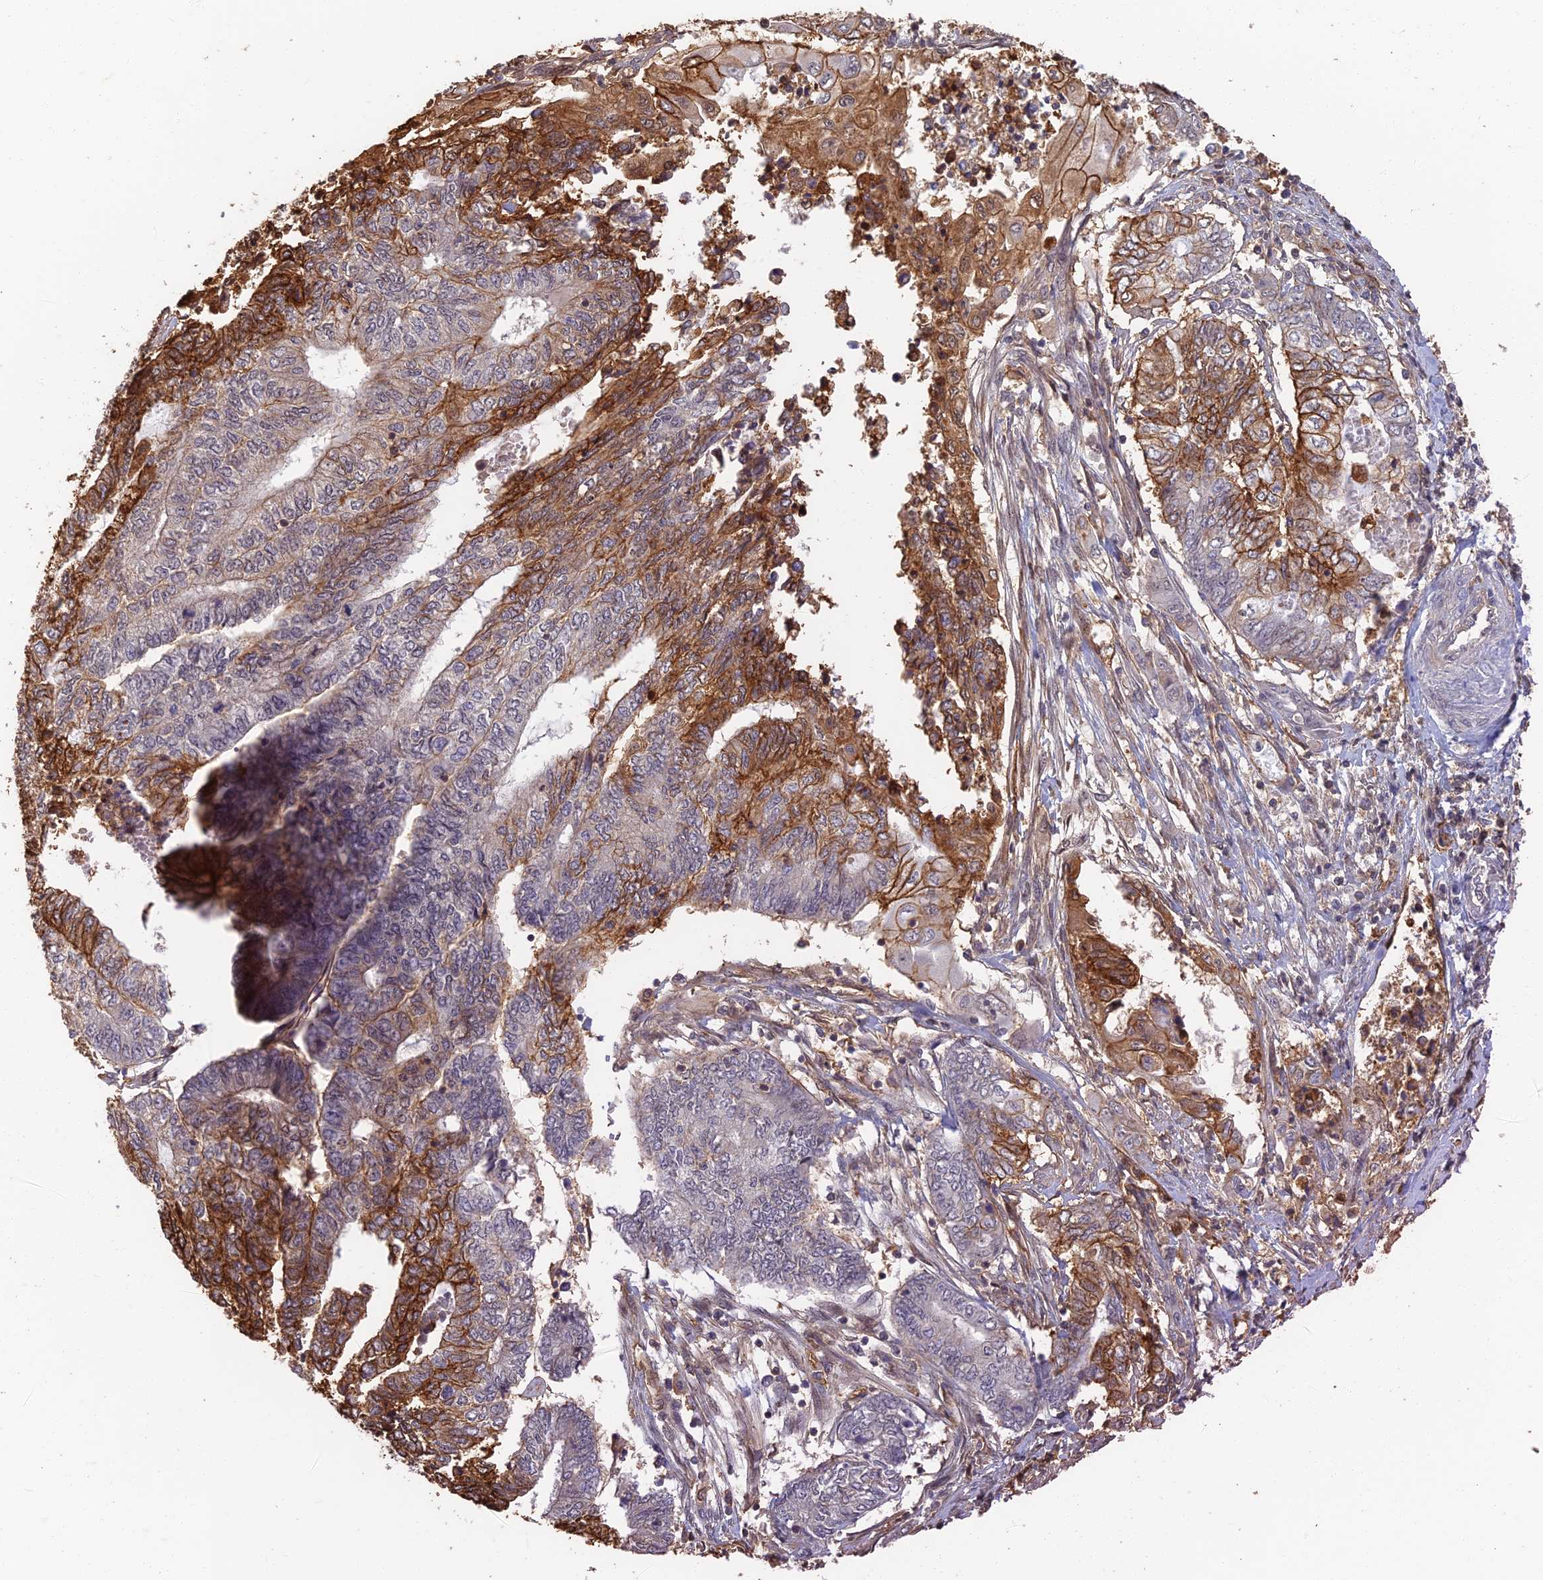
{"staining": {"intensity": "strong", "quantity": "25%-75%", "location": "cytoplasmic/membranous"}, "tissue": "endometrial cancer", "cell_type": "Tumor cells", "image_type": "cancer", "snomed": [{"axis": "morphology", "description": "Adenocarcinoma, NOS"}, {"axis": "topography", "description": "Uterus"}, {"axis": "topography", "description": "Endometrium"}], "caption": "About 25%-75% of tumor cells in human adenocarcinoma (endometrial) display strong cytoplasmic/membranous protein staining as visualized by brown immunohistochemical staining.", "gene": "LRRN3", "patient": {"sex": "female", "age": 70}}